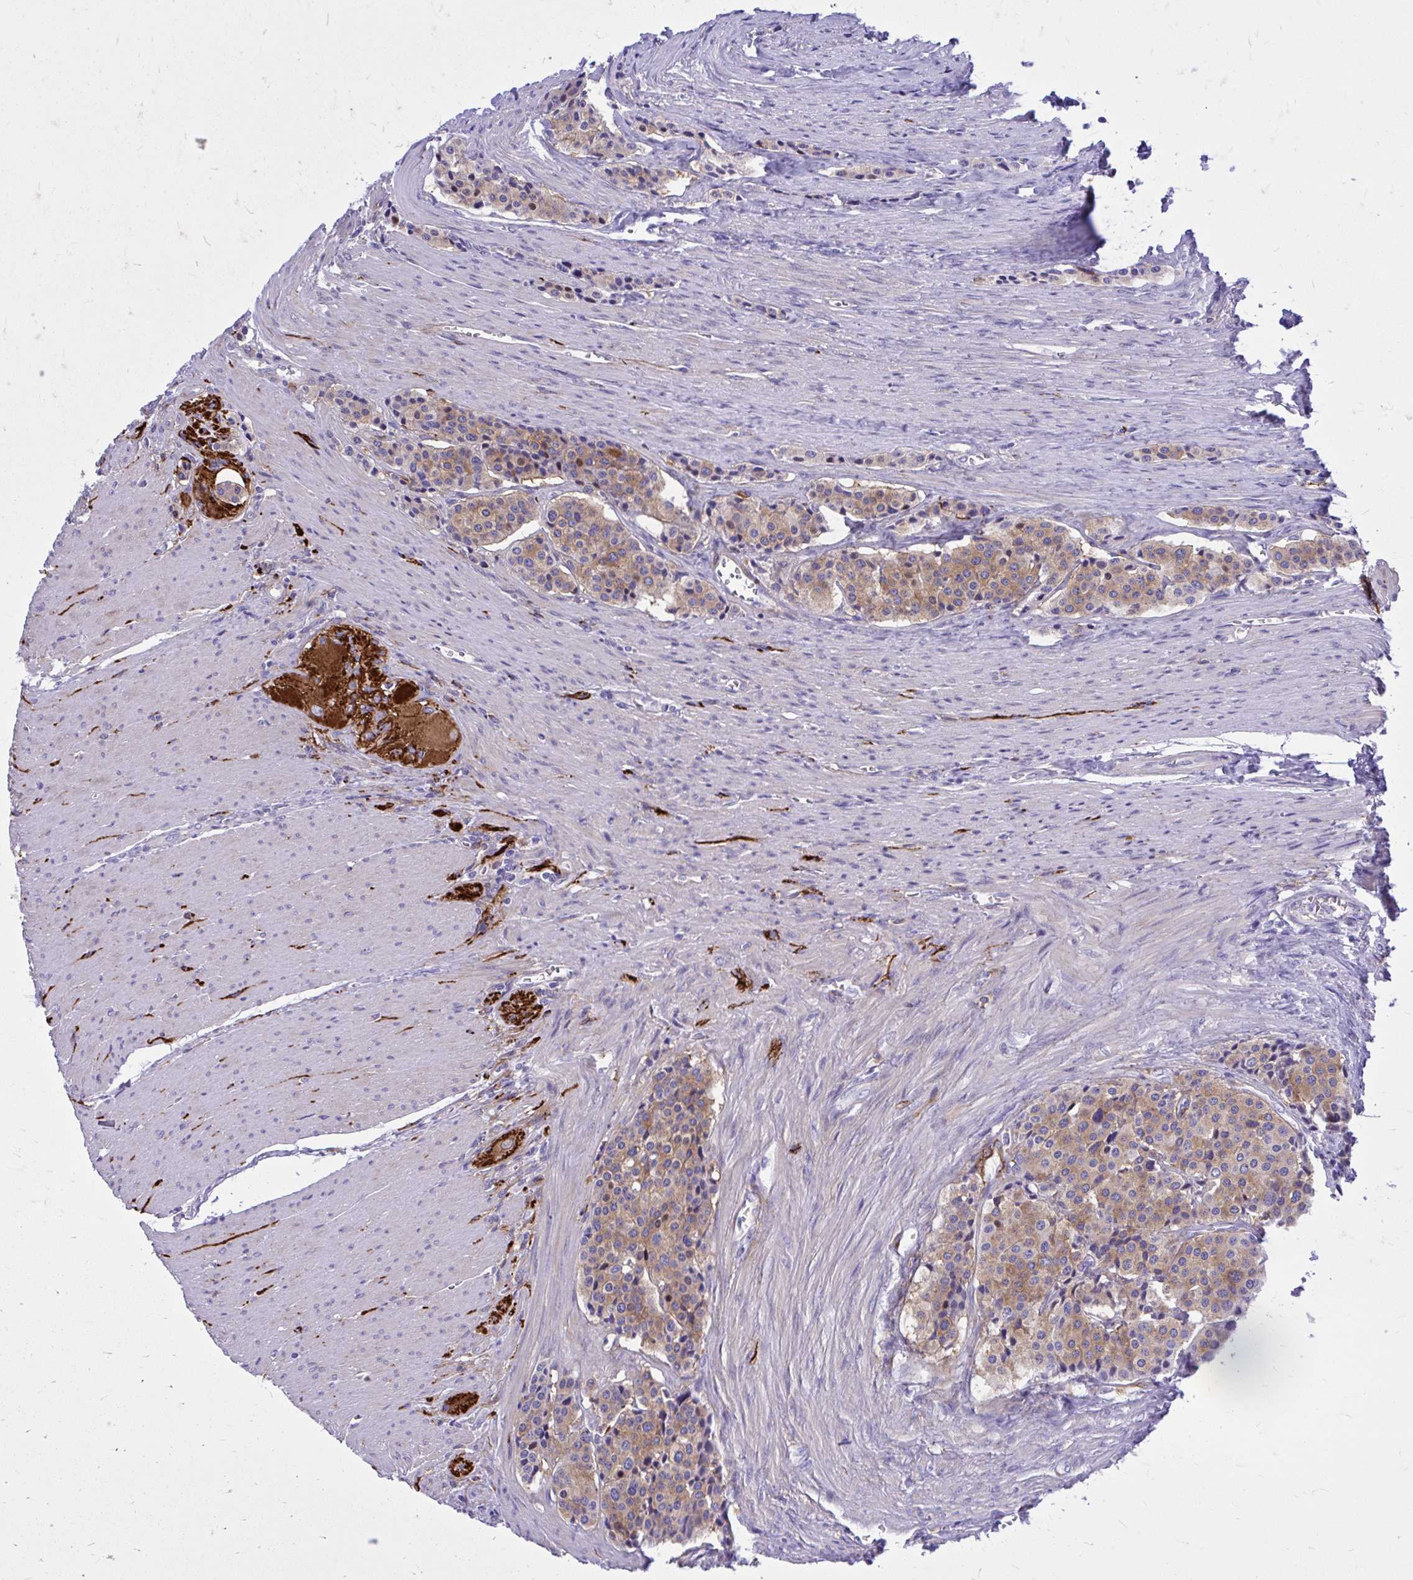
{"staining": {"intensity": "moderate", "quantity": "25%-75%", "location": "cytoplasmic/membranous"}, "tissue": "carcinoid", "cell_type": "Tumor cells", "image_type": "cancer", "snomed": [{"axis": "morphology", "description": "Carcinoid, malignant, NOS"}, {"axis": "topography", "description": "Small intestine"}], "caption": "Tumor cells display medium levels of moderate cytoplasmic/membranous positivity in about 25%-75% of cells in human carcinoid.", "gene": "EPB41L1", "patient": {"sex": "male", "age": 73}}